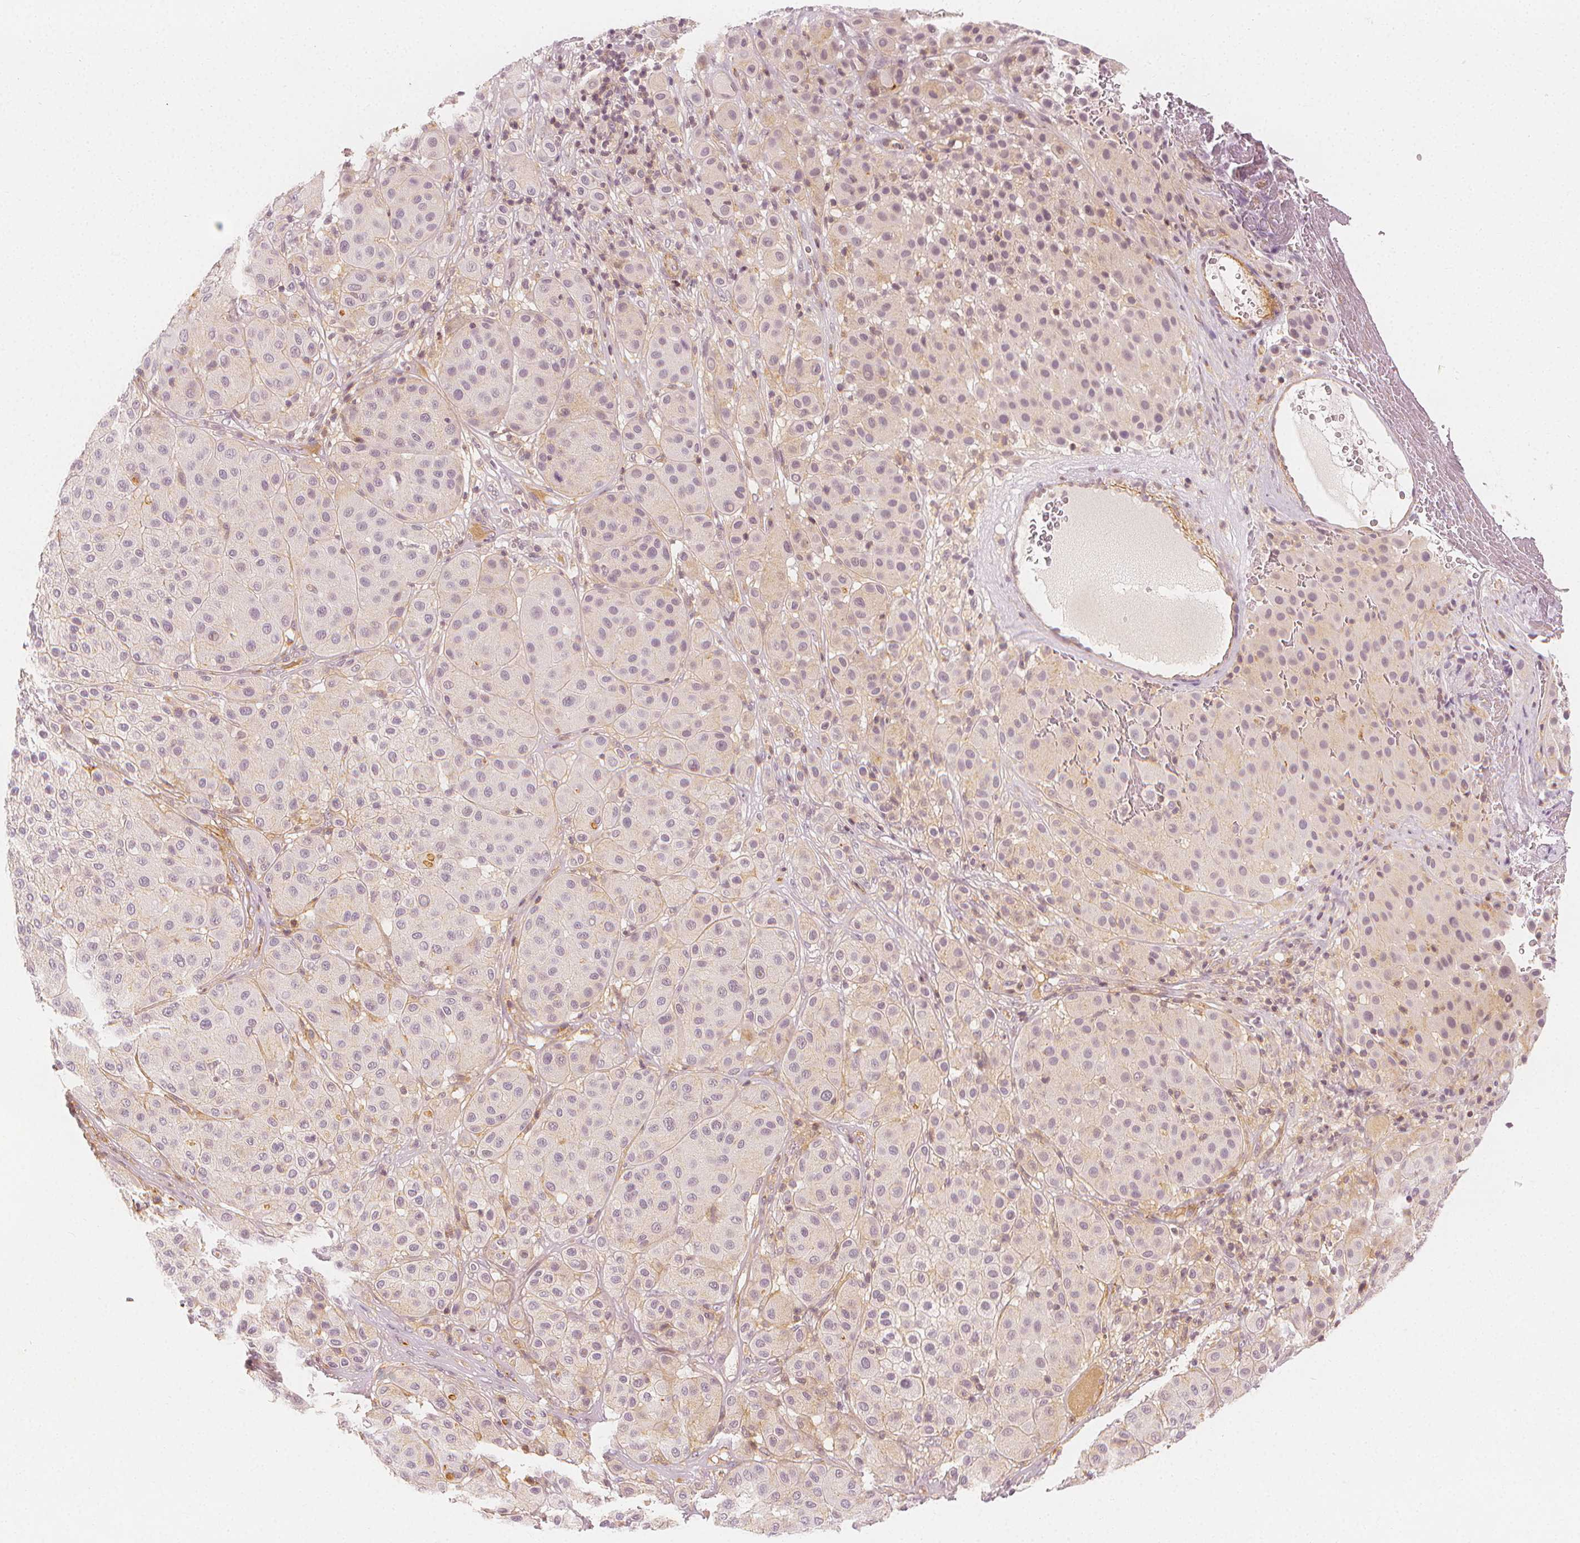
{"staining": {"intensity": "weak", "quantity": "<25%", "location": "cytoplasmic/membranous"}, "tissue": "melanoma", "cell_type": "Tumor cells", "image_type": "cancer", "snomed": [{"axis": "morphology", "description": "Malignant melanoma, Metastatic site"}, {"axis": "topography", "description": "Smooth muscle"}], "caption": "A high-resolution histopathology image shows immunohistochemistry staining of malignant melanoma (metastatic site), which displays no significant staining in tumor cells.", "gene": "ARHGAP26", "patient": {"sex": "male", "age": 41}}